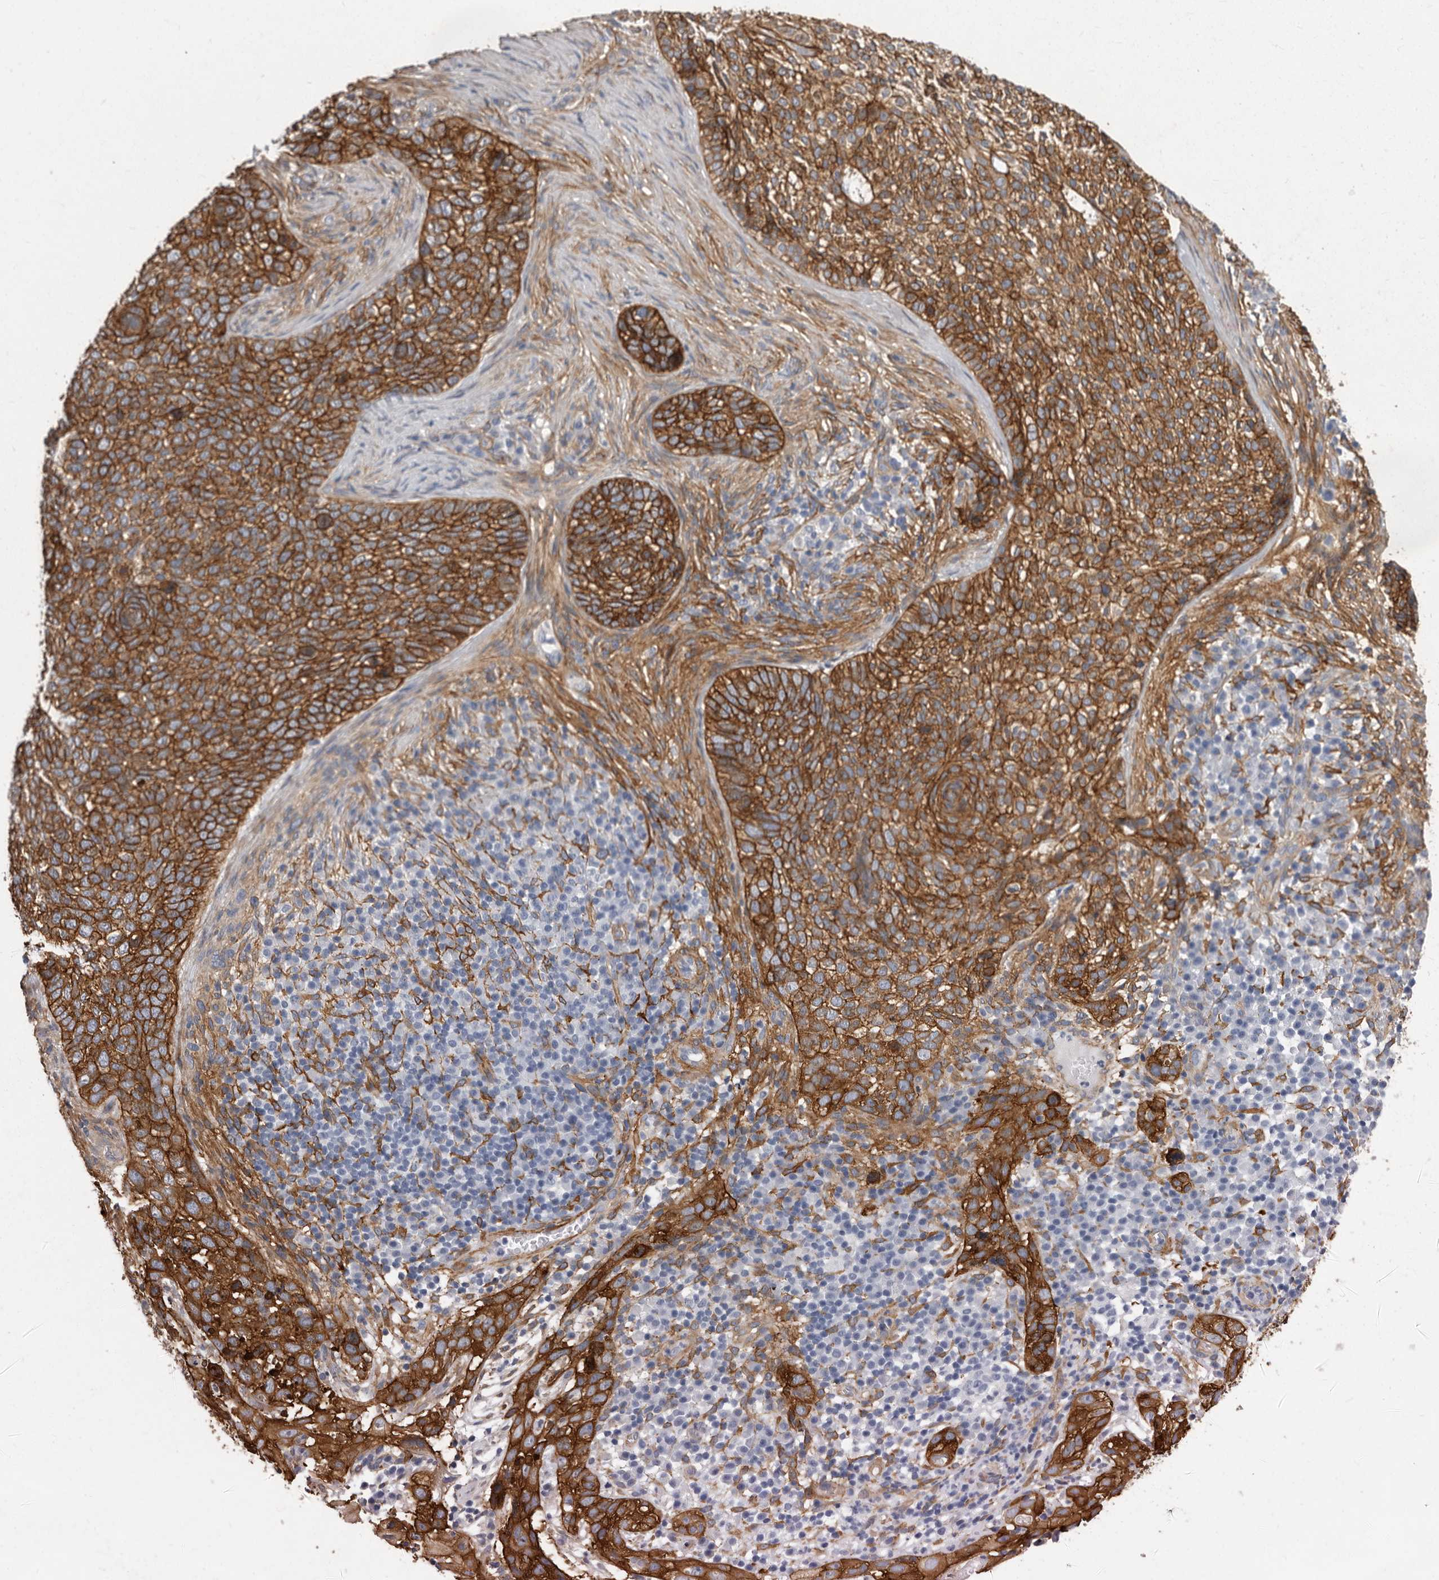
{"staining": {"intensity": "strong", "quantity": ">75%", "location": "cytoplasmic/membranous"}, "tissue": "skin cancer", "cell_type": "Tumor cells", "image_type": "cancer", "snomed": [{"axis": "morphology", "description": "Basal cell carcinoma"}, {"axis": "topography", "description": "Skin"}], "caption": "Skin cancer stained with a brown dye exhibits strong cytoplasmic/membranous positive staining in about >75% of tumor cells.", "gene": "ENAH", "patient": {"sex": "female", "age": 64}}